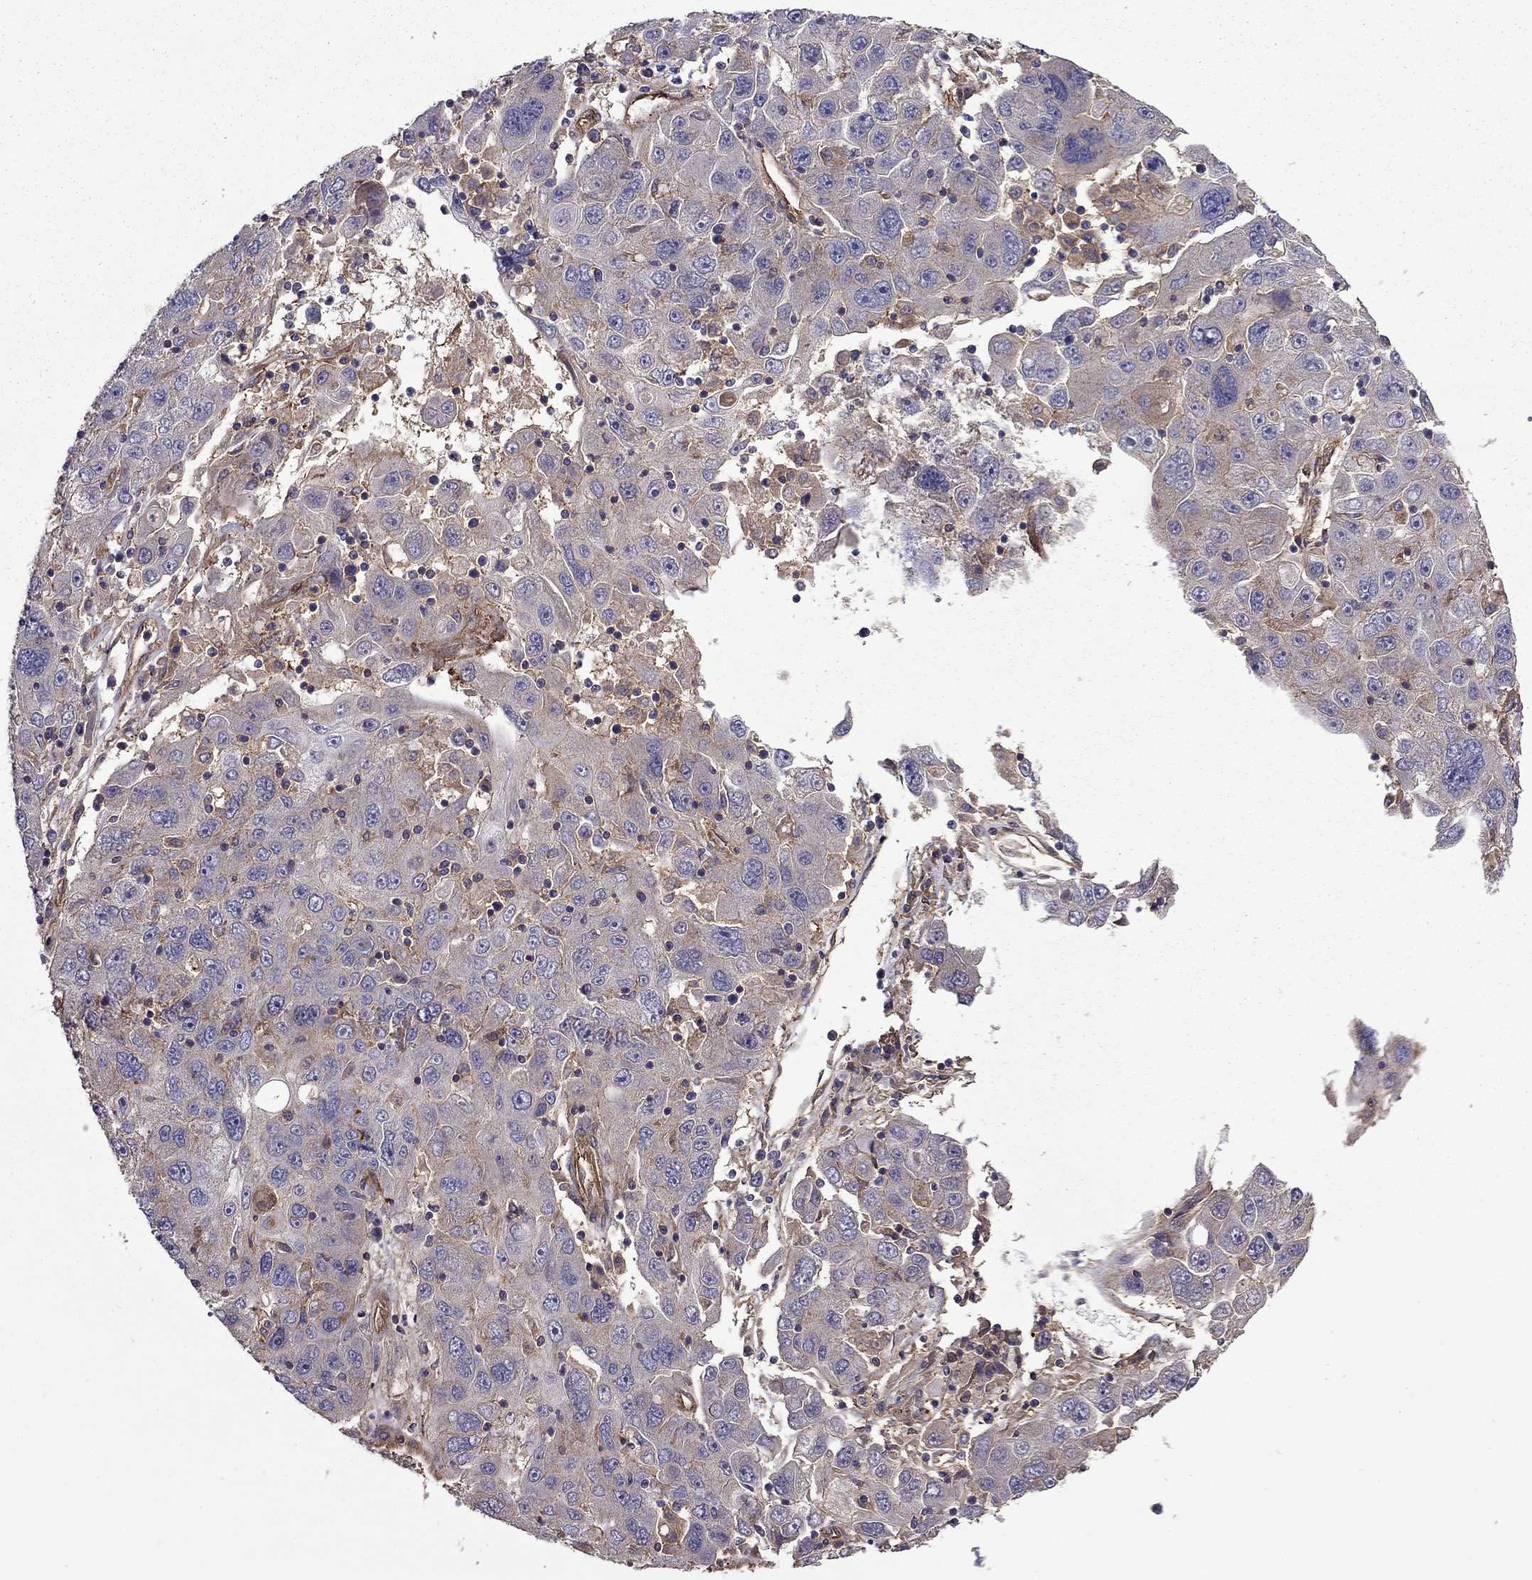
{"staining": {"intensity": "weak", "quantity": "25%-75%", "location": "cytoplasmic/membranous"}, "tissue": "stomach cancer", "cell_type": "Tumor cells", "image_type": "cancer", "snomed": [{"axis": "morphology", "description": "Adenocarcinoma, NOS"}, {"axis": "topography", "description": "Stomach"}], "caption": "Stomach adenocarcinoma stained with a protein marker reveals weak staining in tumor cells.", "gene": "ITGB1", "patient": {"sex": "male", "age": 56}}